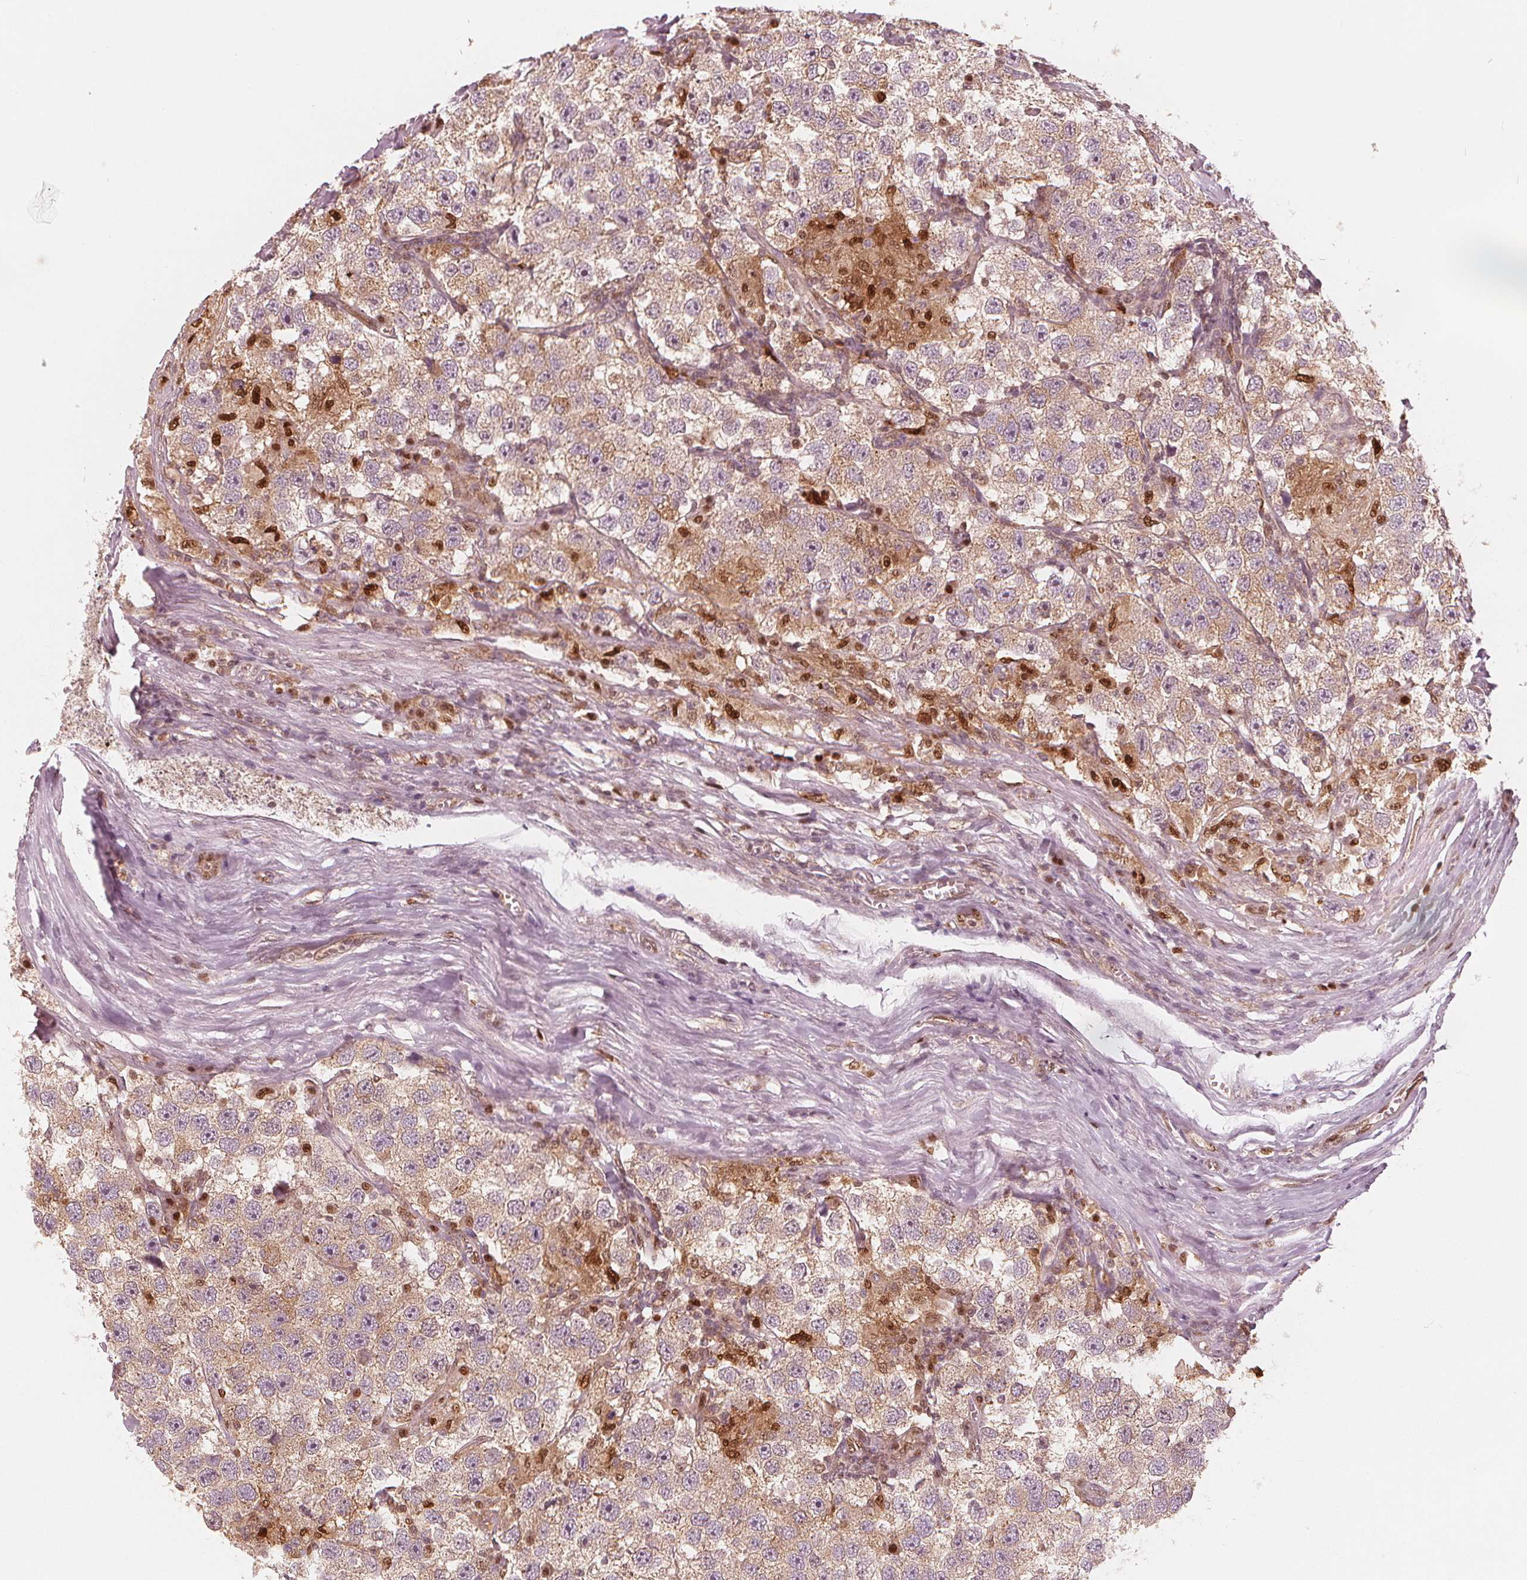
{"staining": {"intensity": "weak", "quantity": ">75%", "location": "cytoplasmic/membranous,nuclear"}, "tissue": "testis cancer", "cell_type": "Tumor cells", "image_type": "cancer", "snomed": [{"axis": "morphology", "description": "Seminoma, NOS"}, {"axis": "topography", "description": "Testis"}], "caption": "Human testis cancer (seminoma) stained with a protein marker exhibits weak staining in tumor cells.", "gene": "SQSTM1", "patient": {"sex": "male", "age": 26}}